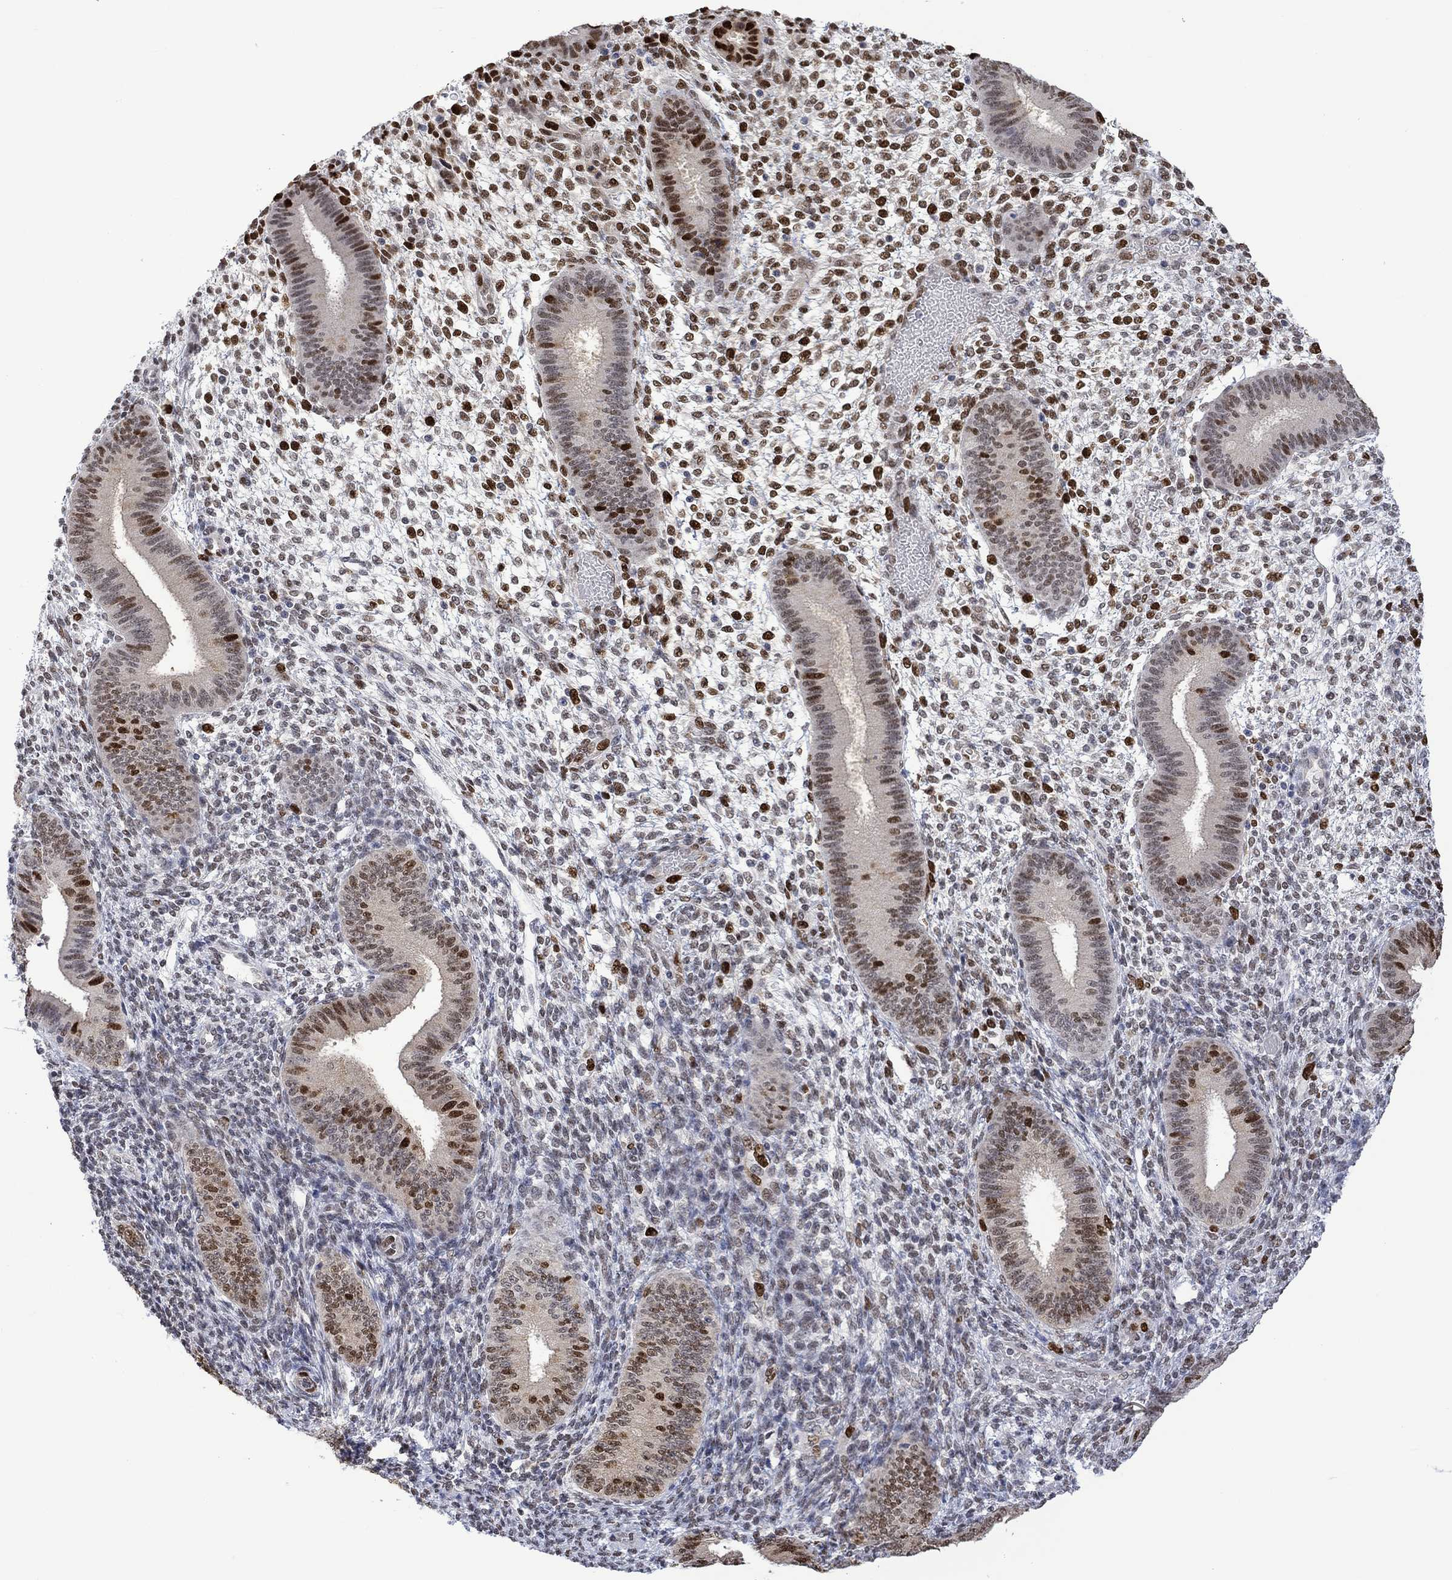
{"staining": {"intensity": "strong", "quantity": "<25%", "location": "nuclear"}, "tissue": "endometrium", "cell_type": "Cells in endometrial stroma", "image_type": "normal", "snomed": [{"axis": "morphology", "description": "Normal tissue, NOS"}, {"axis": "topography", "description": "Endometrium"}], "caption": "The image exhibits a brown stain indicating the presence of a protein in the nuclear of cells in endometrial stroma in endometrium. The protein is stained brown, and the nuclei are stained in blue (DAB IHC with brightfield microscopy, high magnification).", "gene": "RAD54L2", "patient": {"sex": "female", "age": 39}}